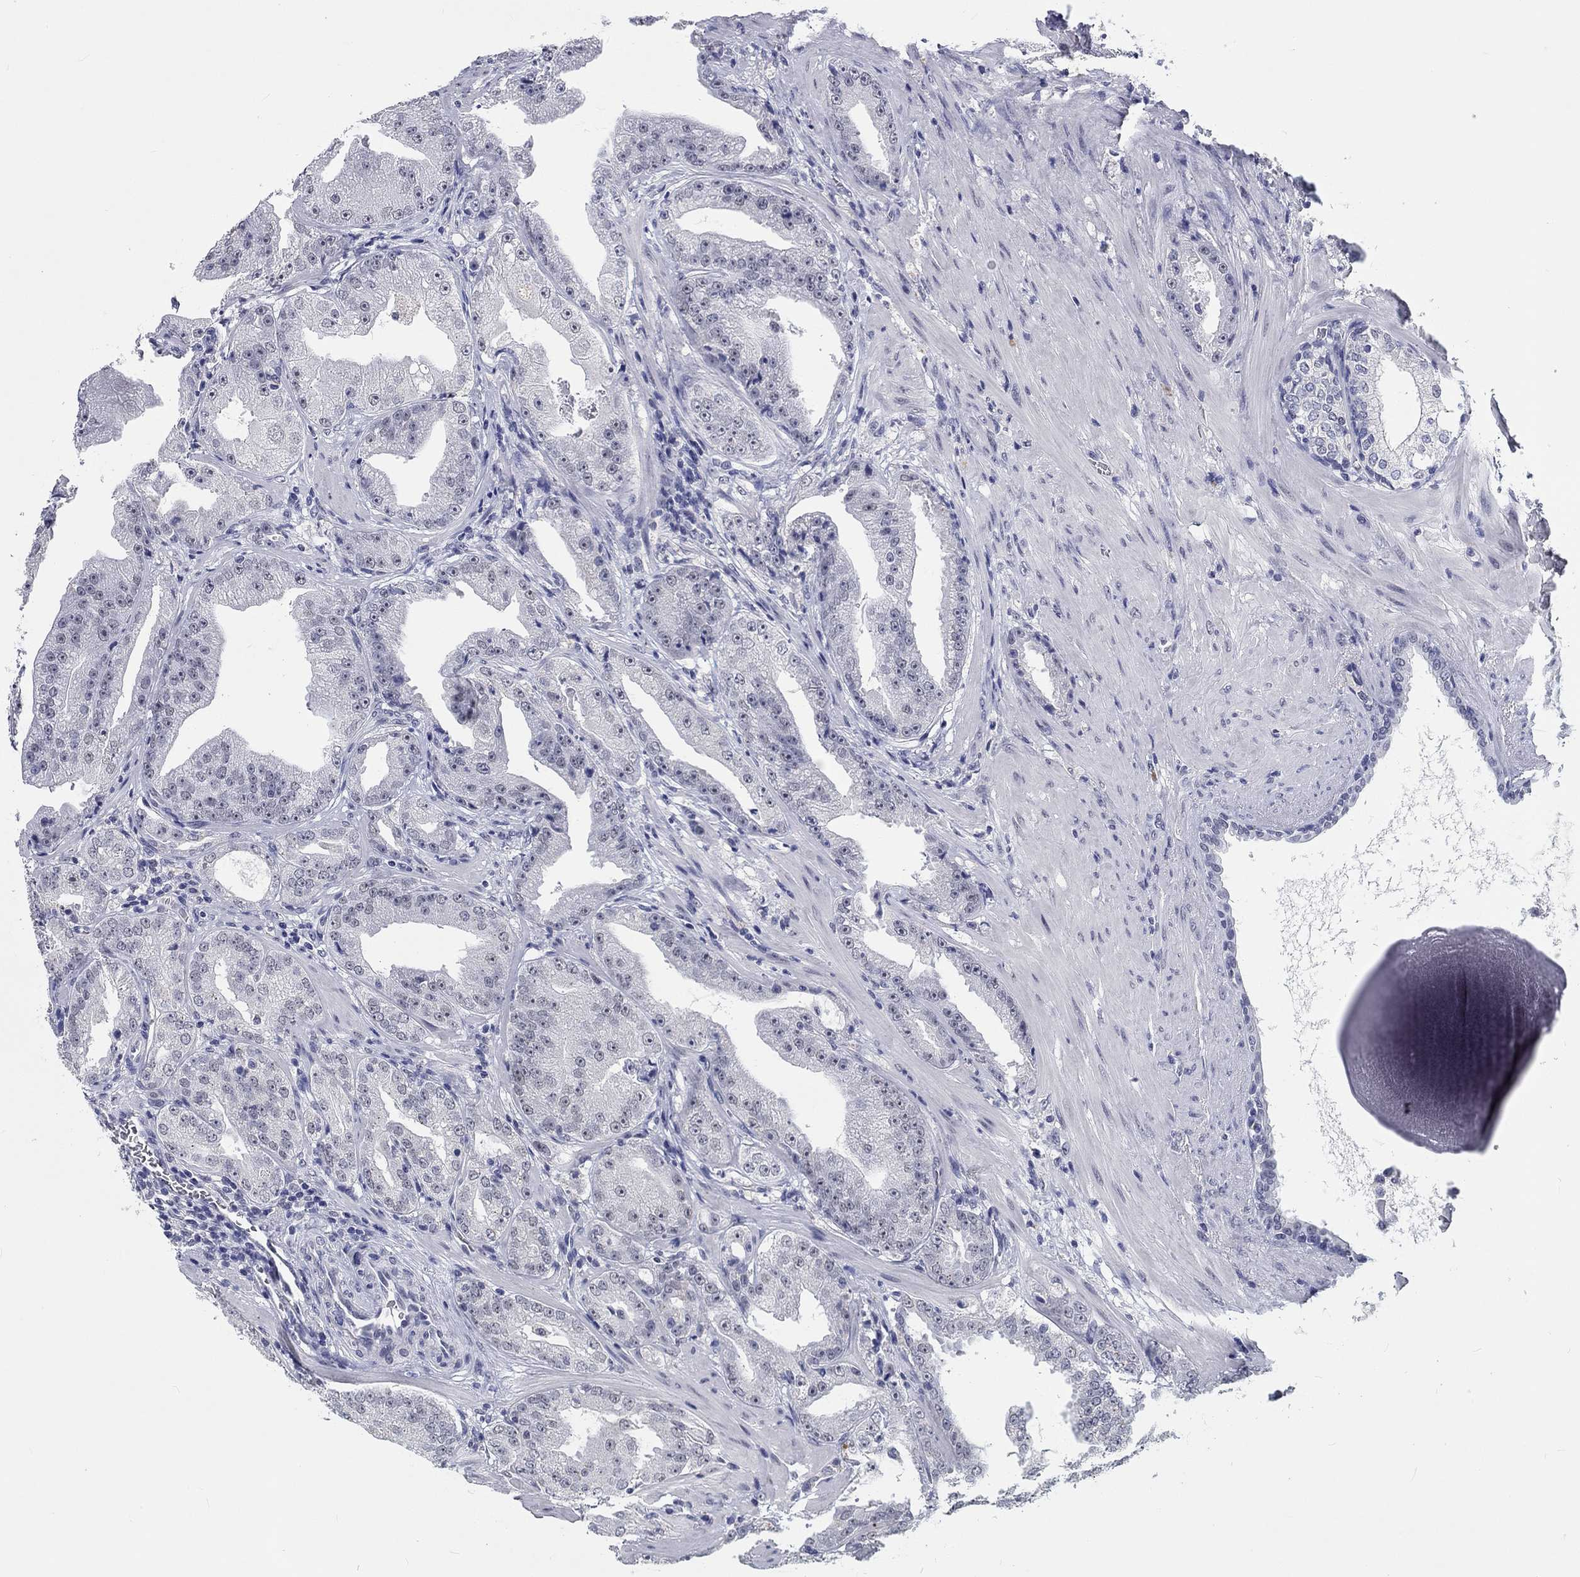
{"staining": {"intensity": "negative", "quantity": "none", "location": "none"}, "tissue": "prostate cancer", "cell_type": "Tumor cells", "image_type": "cancer", "snomed": [{"axis": "morphology", "description": "Adenocarcinoma, Low grade"}, {"axis": "topography", "description": "Prostate"}], "caption": "High power microscopy photomicrograph of an IHC photomicrograph of prostate cancer, revealing no significant expression in tumor cells.", "gene": "GRIN1", "patient": {"sex": "male", "age": 62}}